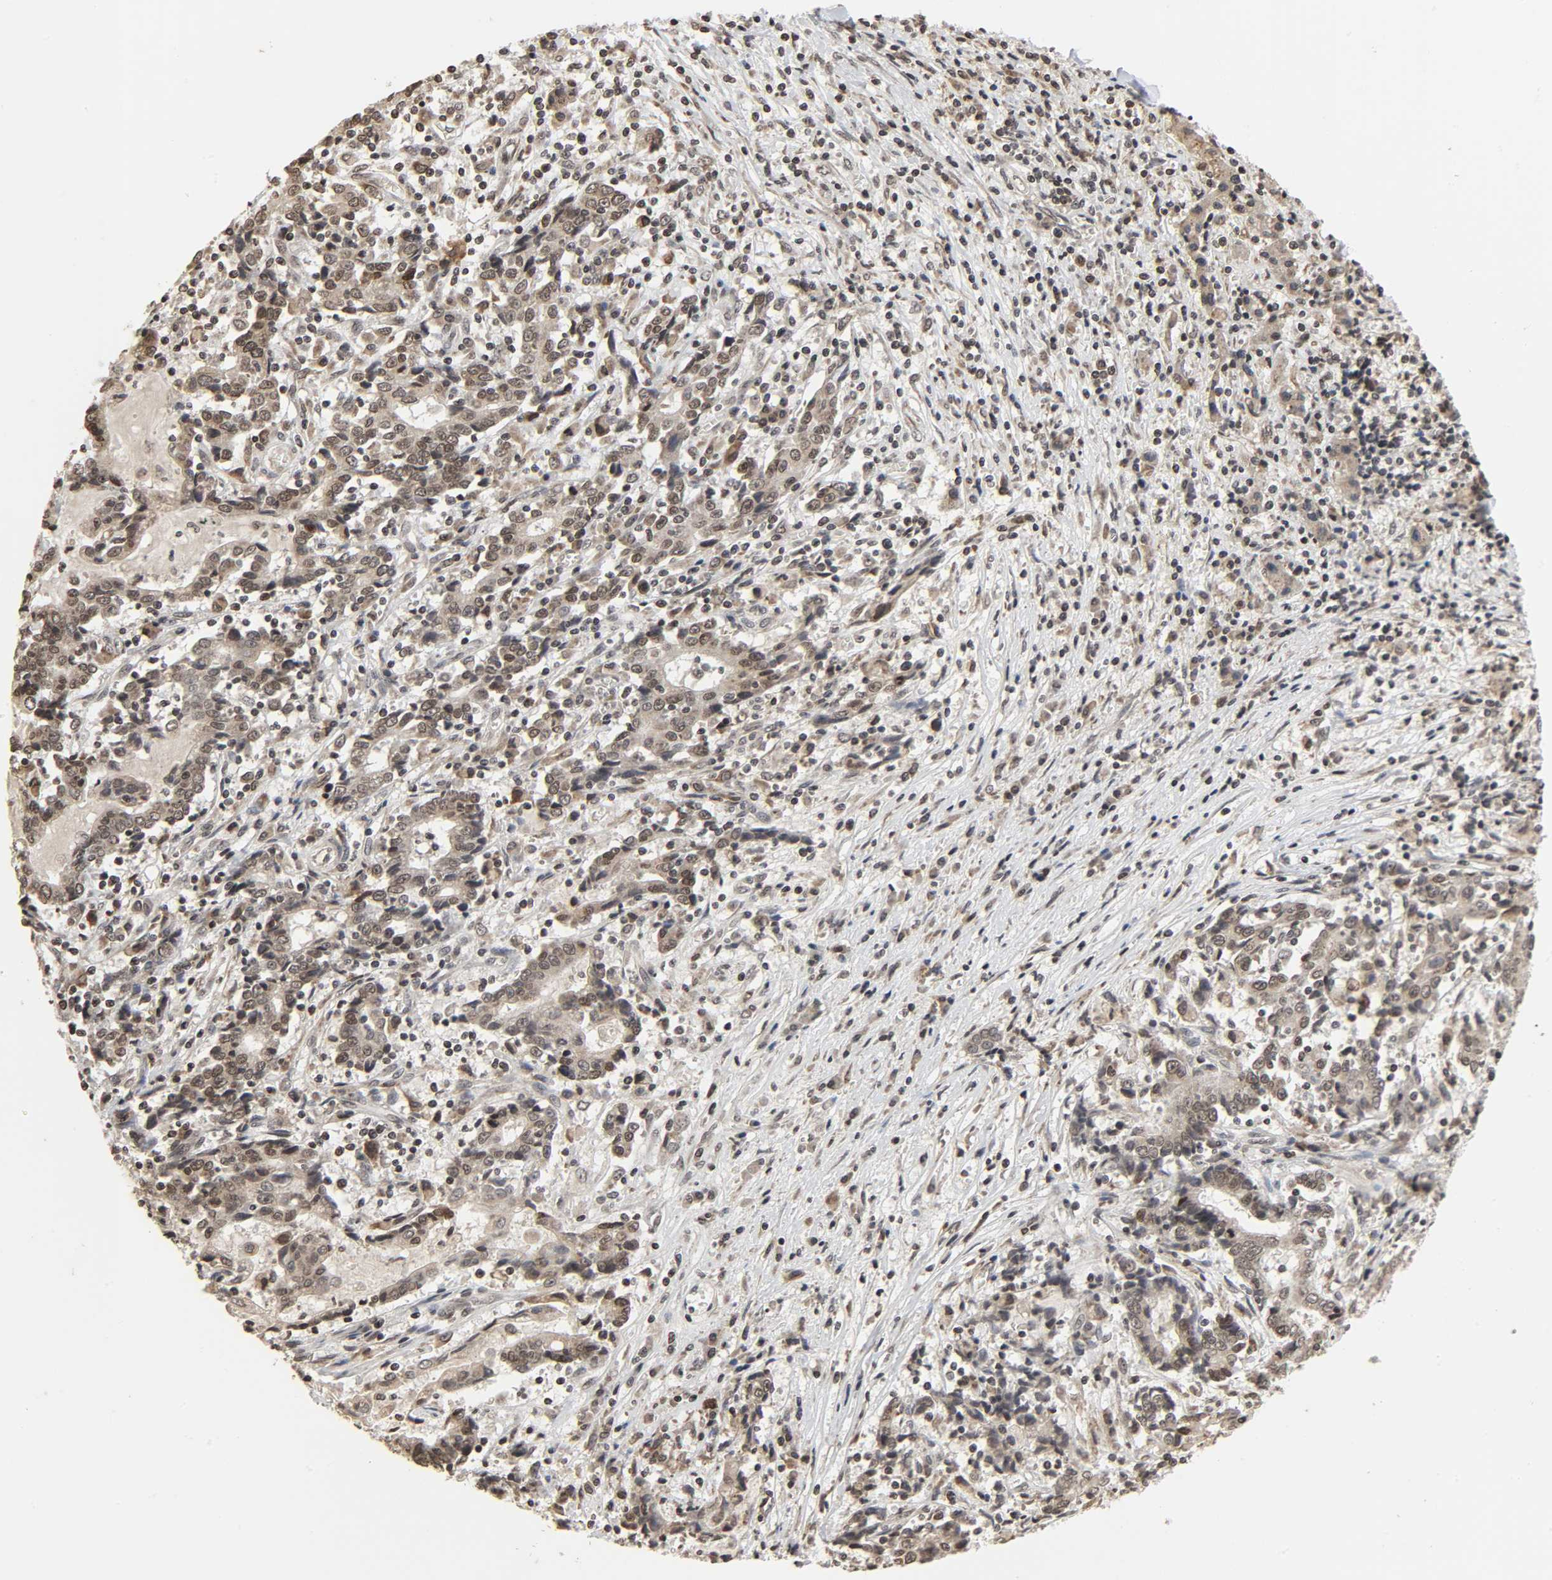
{"staining": {"intensity": "weak", "quantity": "25%-75%", "location": "nuclear"}, "tissue": "liver cancer", "cell_type": "Tumor cells", "image_type": "cancer", "snomed": [{"axis": "morphology", "description": "Cholangiocarcinoma"}, {"axis": "topography", "description": "Liver"}], "caption": "About 25%-75% of tumor cells in liver cancer (cholangiocarcinoma) display weak nuclear protein positivity as visualized by brown immunohistochemical staining.", "gene": "XRCC1", "patient": {"sex": "male", "age": 57}}